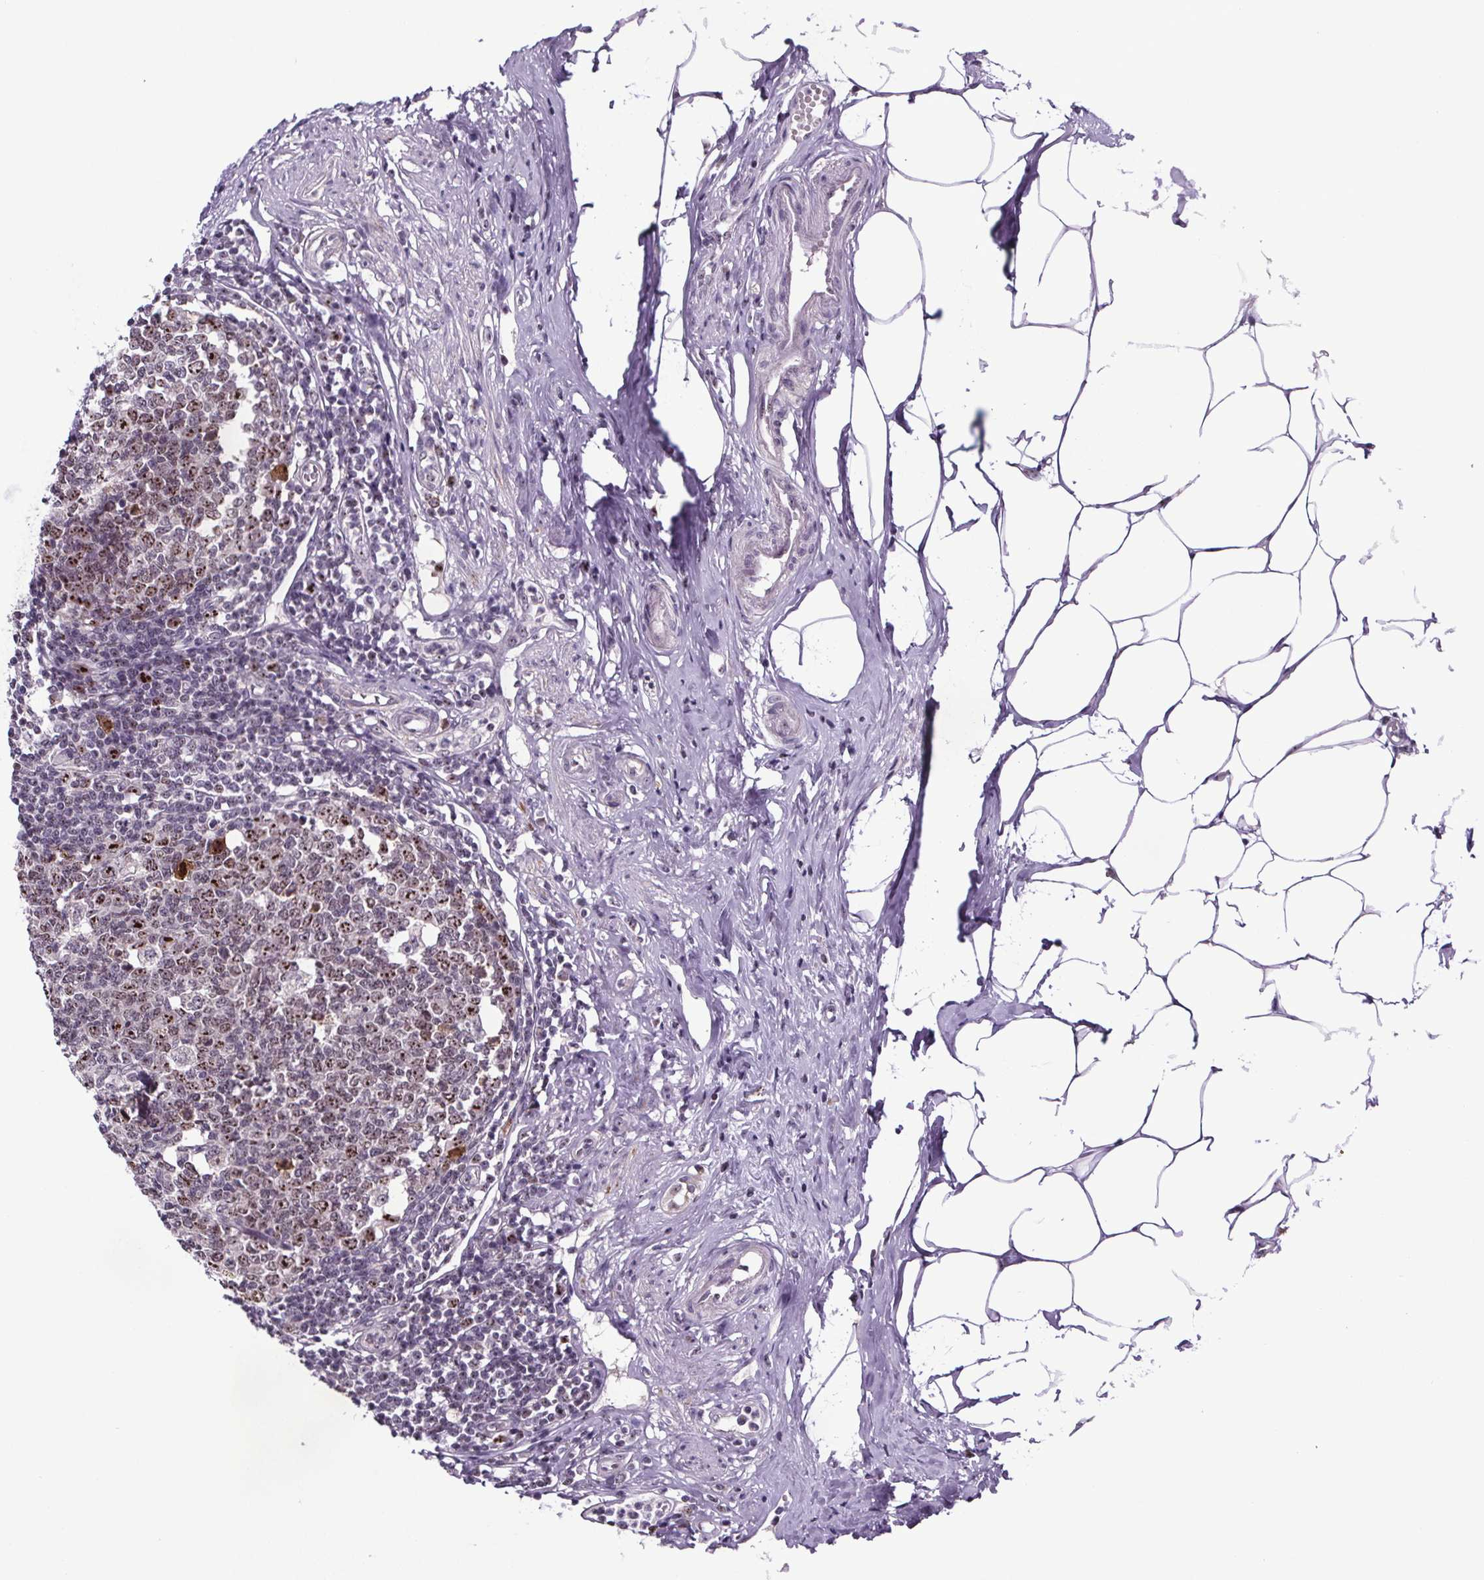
{"staining": {"intensity": "moderate", "quantity": ">75%", "location": "nuclear"}, "tissue": "appendix", "cell_type": "Glandular cells", "image_type": "normal", "snomed": [{"axis": "morphology", "description": "Normal tissue, NOS"}, {"axis": "morphology", "description": "Carcinoma, endometroid"}, {"axis": "topography", "description": "Appendix"}, {"axis": "topography", "description": "Colon"}], "caption": "An image showing moderate nuclear expression in about >75% of glandular cells in benign appendix, as visualized by brown immunohistochemical staining.", "gene": "ATMIN", "patient": {"sex": "female", "age": 60}}